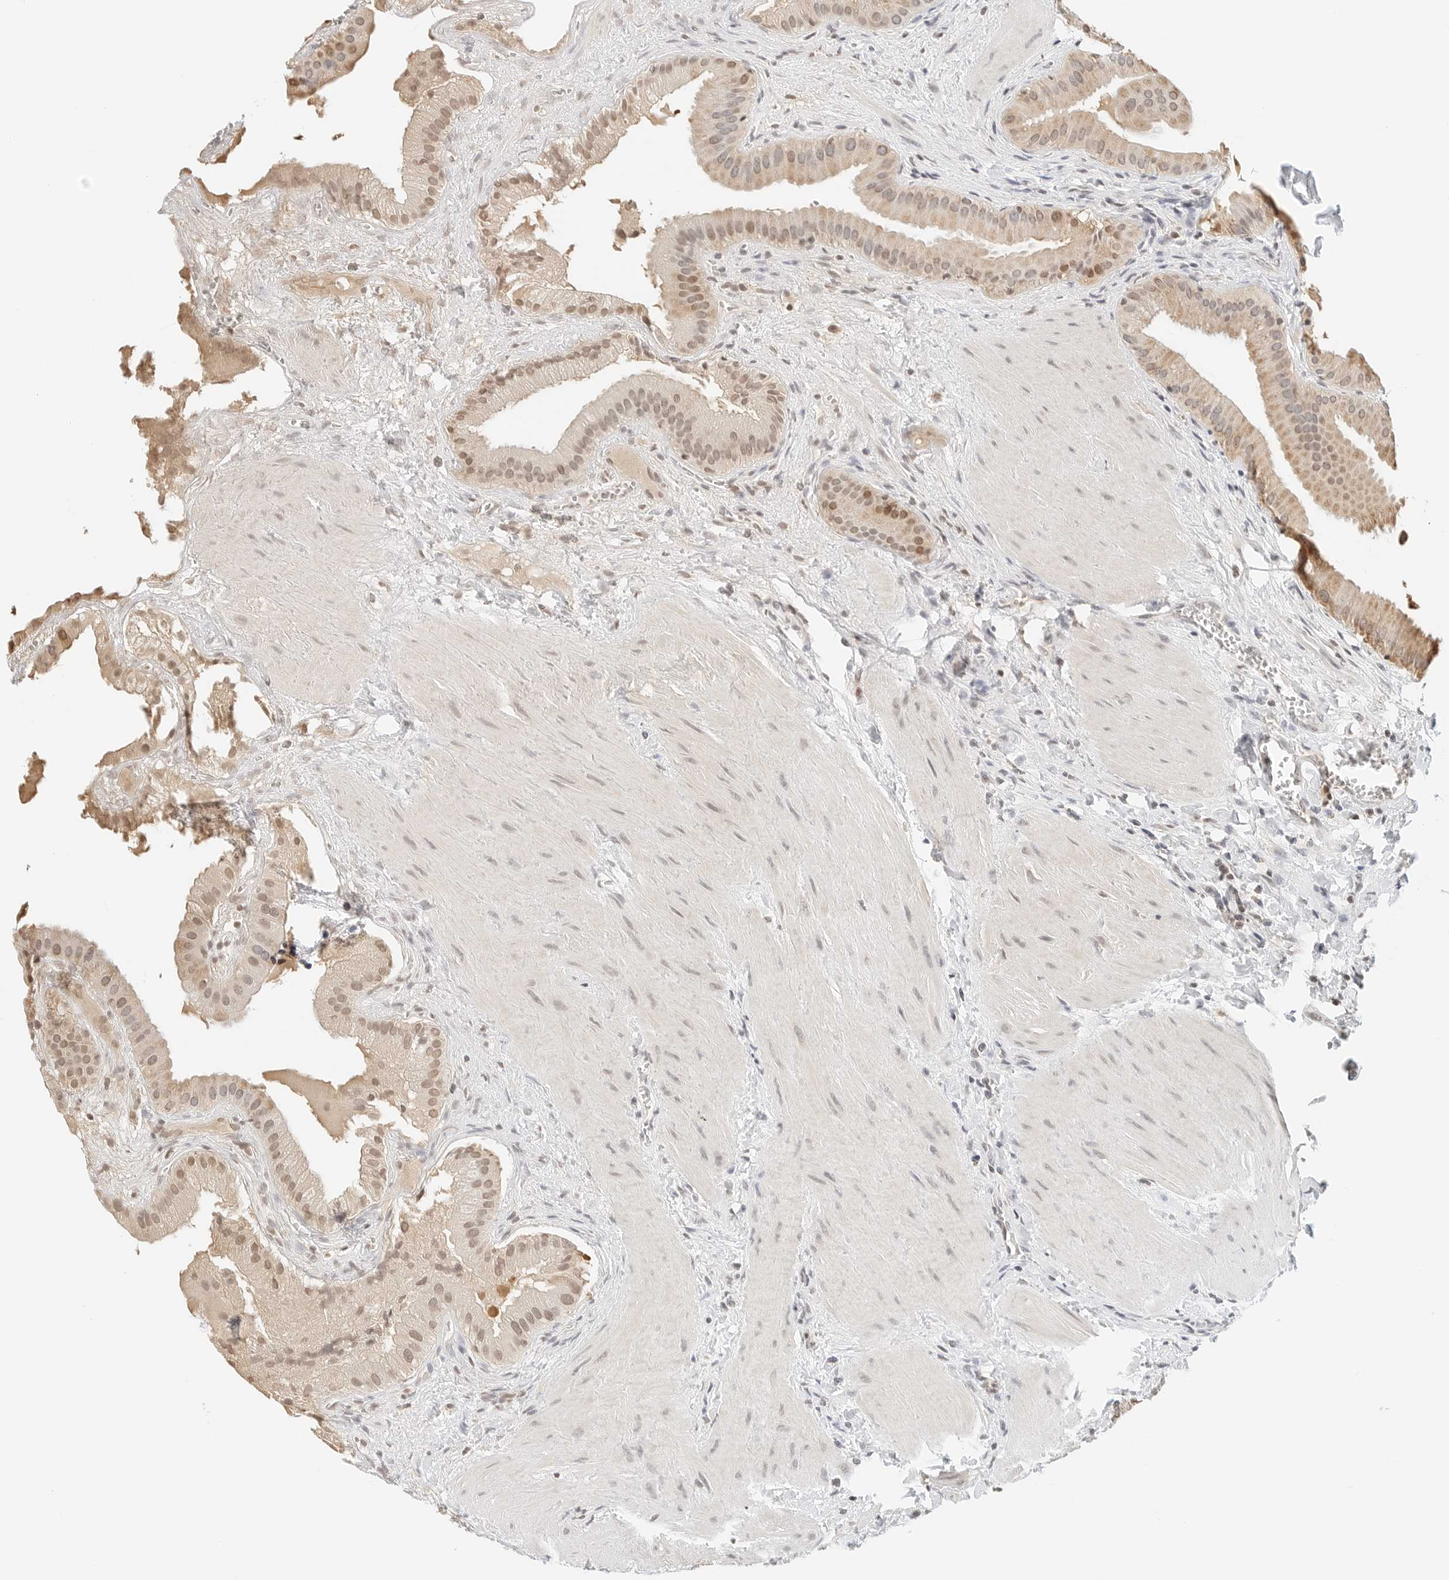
{"staining": {"intensity": "moderate", "quantity": ">75%", "location": "cytoplasmic/membranous,nuclear"}, "tissue": "gallbladder", "cell_type": "Glandular cells", "image_type": "normal", "snomed": [{"axis": "morphology", "description": "Normal tissue, NOS"}, {"axis": "topography", "description": "Gallbladder"}], "caption": "Moderate cytoplasmic/membranous,nuclear protein staining is identified in approximately >75% of glandular cells in gallbladder. The staining was performed using DAB, with brown indicating positive protein expression. Nuclei are stained blue with hematoxylin.", "gene": "ATL1", "patient": {"sex": "male", "age": 55}}